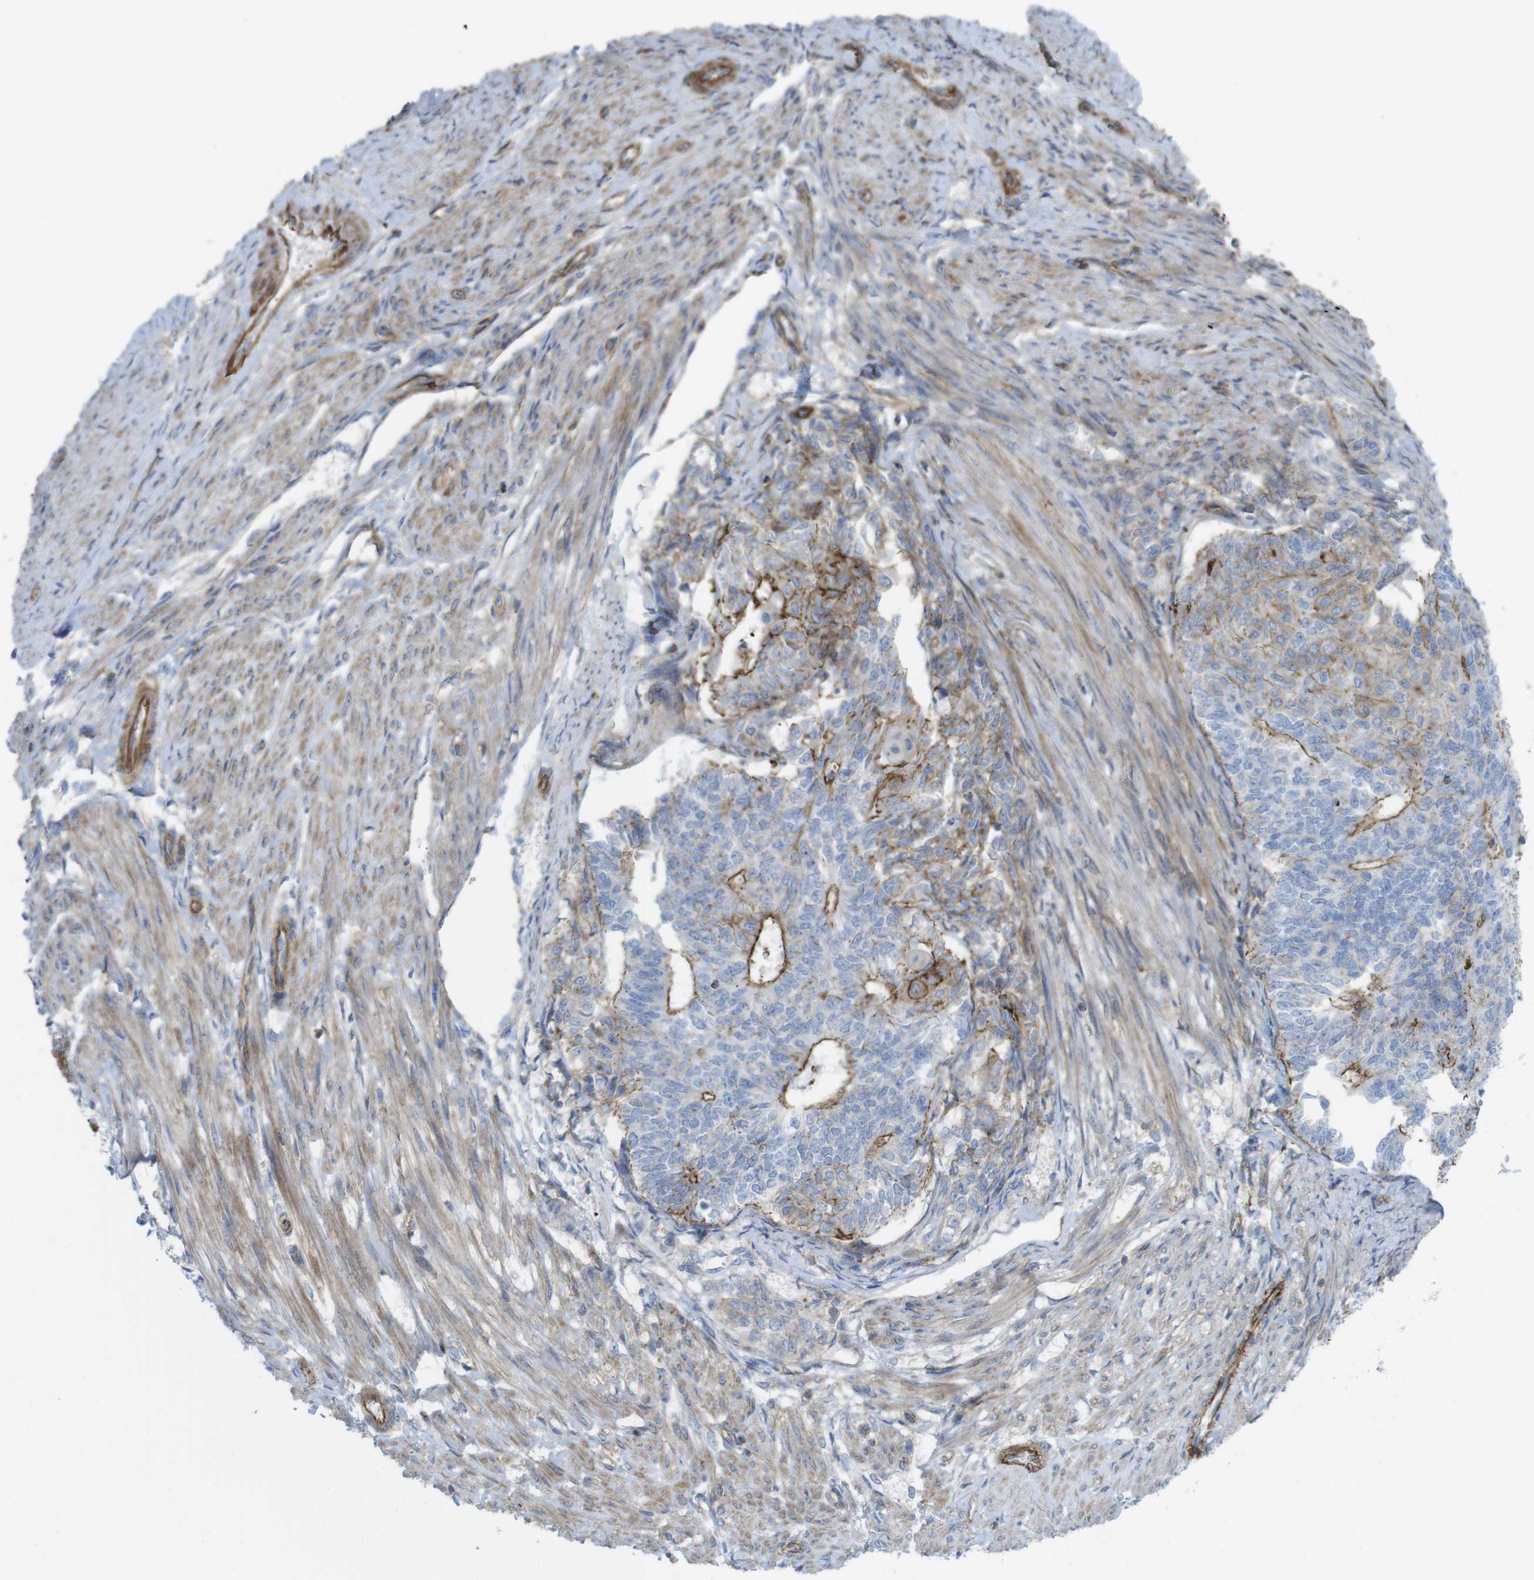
{"staining": {"intensity": "moderate", "quantity": "25%-75%", "location": "cytoplasmic/membranous"}, "tissue": "endometrial cancer", "cell_type": "Tumor cells", "image_type": "cancer", "snomed": [{"axis": "morphology", "description": "Adenocarcinoma, NOS"}, {"axis": "topography", "description": "Endometrium"}], "caption": "Endometrial cancer (adenocarcinoma) tissue displays moderate cytoplasmic/membranous positivity in approximately 25%-75% of tumor cells, visualized by immunohistochemistry.", "gene": "PREX2", "patient": {"sex": "female", "age": 32}}